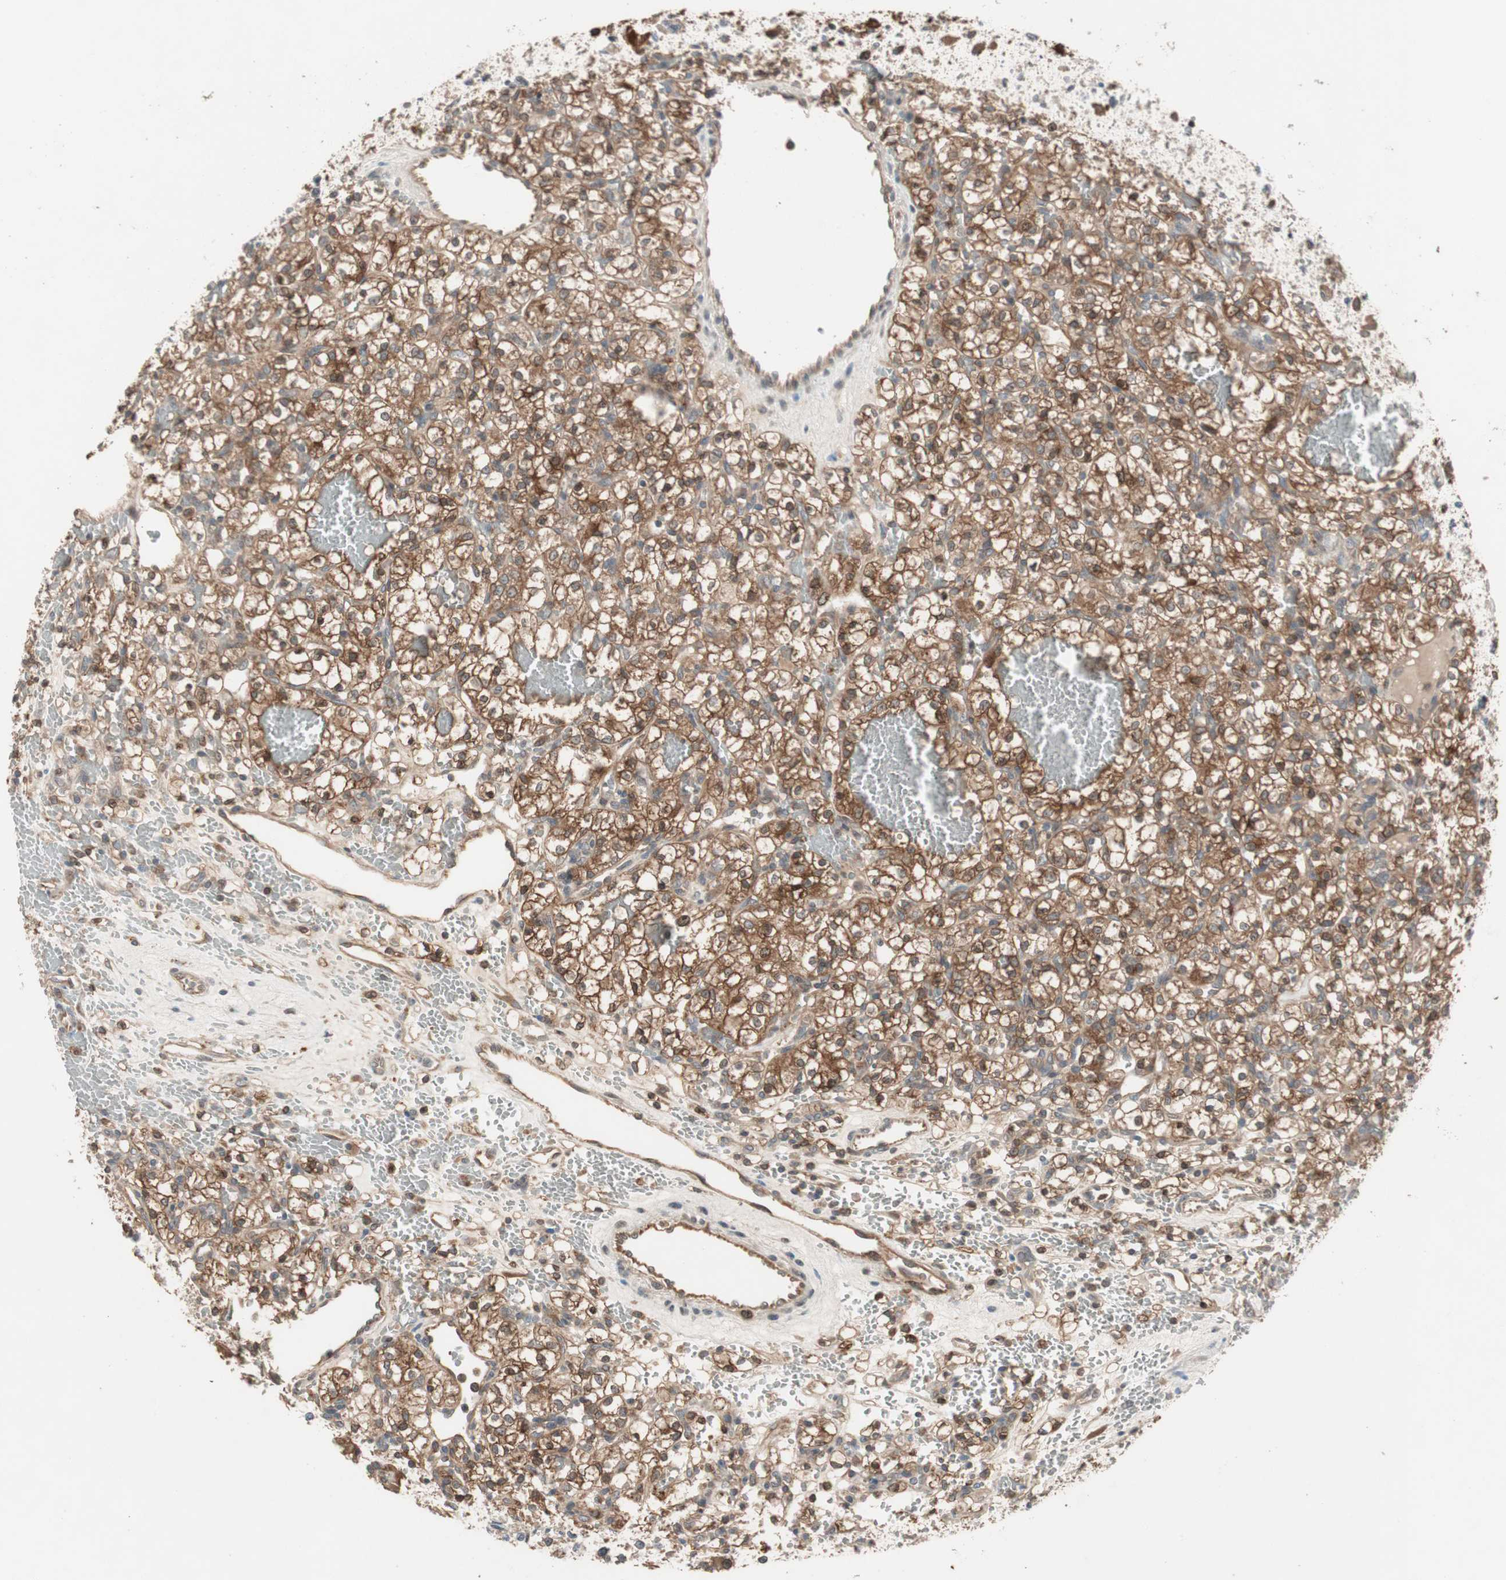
{"staining": {"intensity": "moderate", "quantity": ">75%", "location": "cytoplasmic/membranous,nuclear"}, "tissue": "renal cancer", "cell_type": "Tumor cells", "image_type": "cancer", "snomed": [{"axis": "morphology", "description": "Adenocarcinoma, NOS"}, {"axis": "topography", "description": "Kidney"}], "caption": "This histopathology image shows immunohistochemistry (IHC) staining of renal adenocarcinoma, with medium moderate cytoplasmic/membranous and nuclear positivity in approximately >75% of tumor cells.", "gene": "ATP6AP2", "patient": {"sex": "female", "age": 60}}